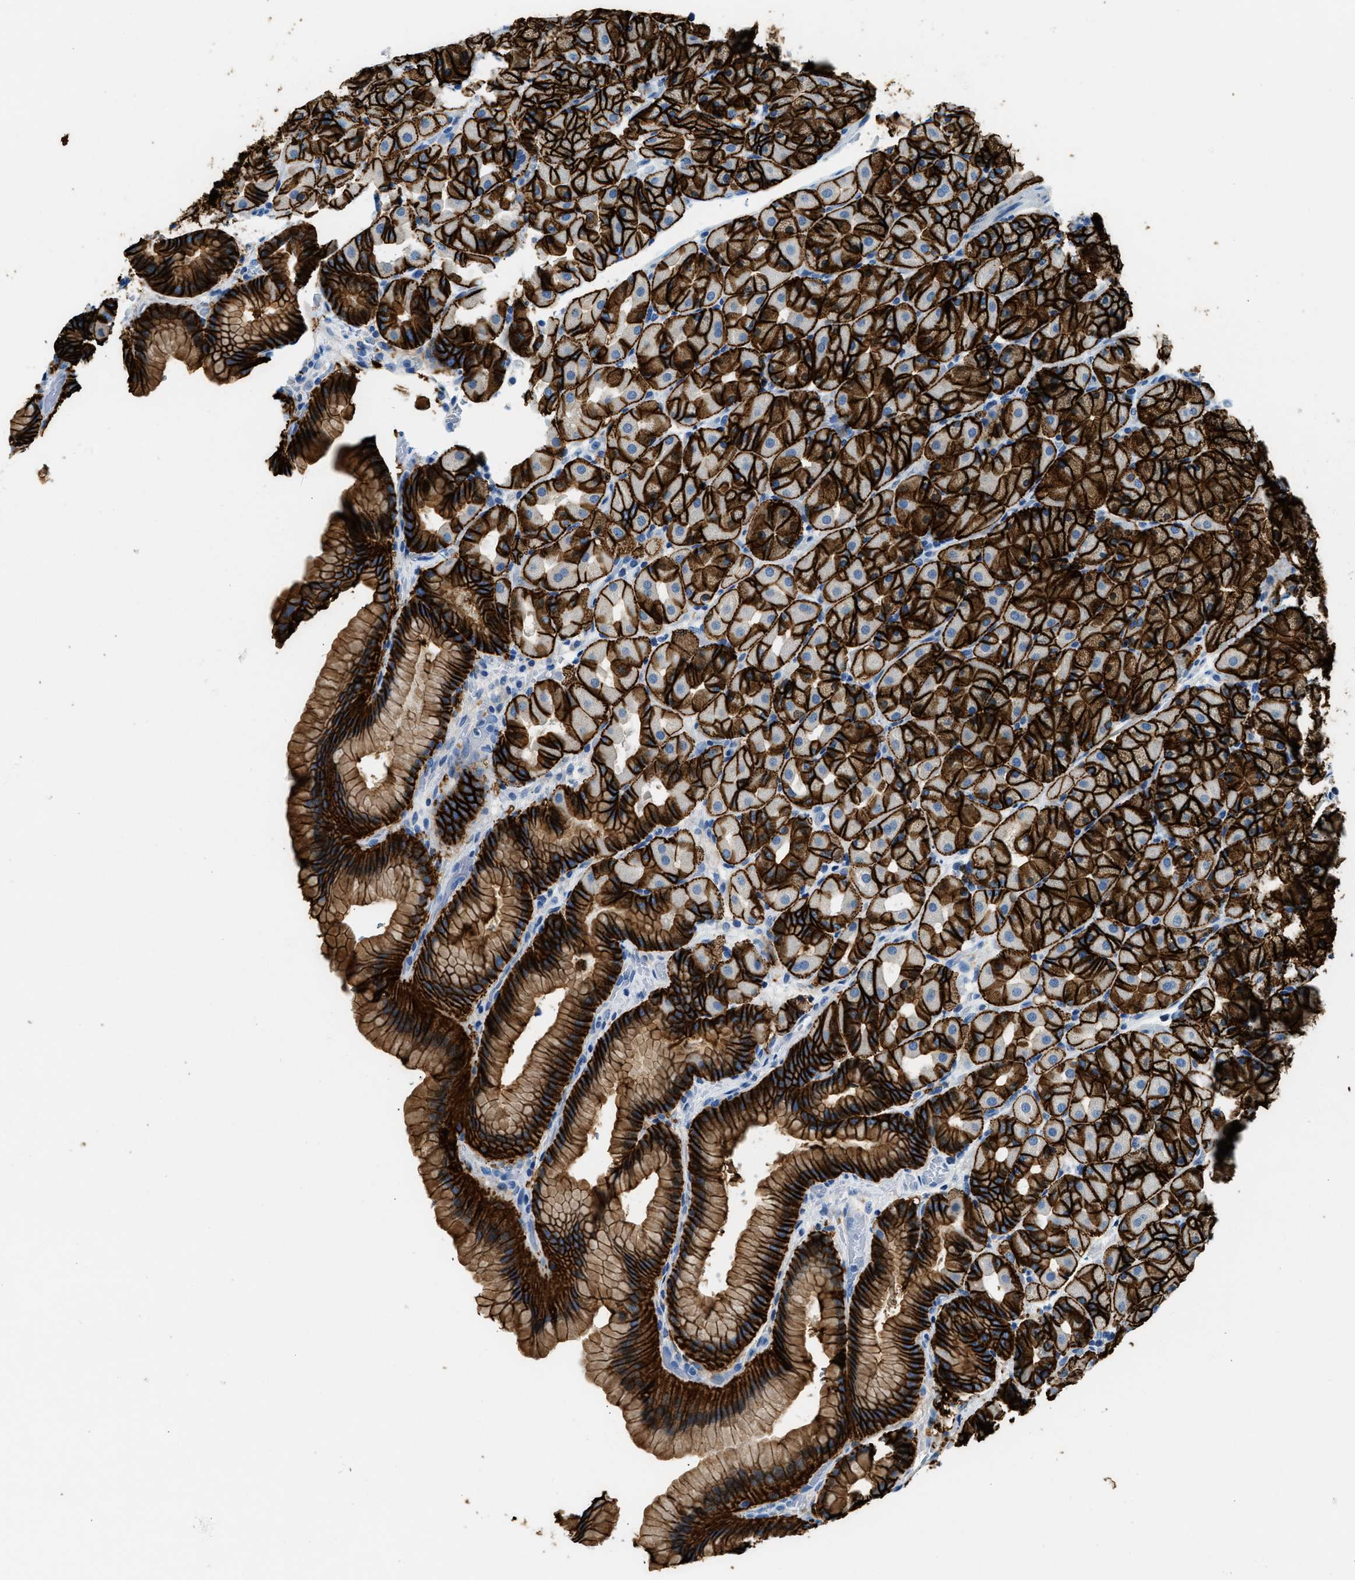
{"staining": {"intensity": "strong", "quantity": ">75%", "location": "cytoplasmic/membranous"}, "tissue": "stomach", "cell_type": "Glandular cells", "image_type": "normal", "snomed": [{"axis": "morphology", "description": "Normal tissue, NOS"}, {"axis": "morphology", "description": "Carcinoid, malignant, NOS"}, {"axis": "topography", "description": "Stomach, upper"}], "caption": "Human stomach stained with a protein marker demonstrates strong staining in glandular cells.", "gene": "CLDN18", "patient": {"sex": "male", "age": 39}}